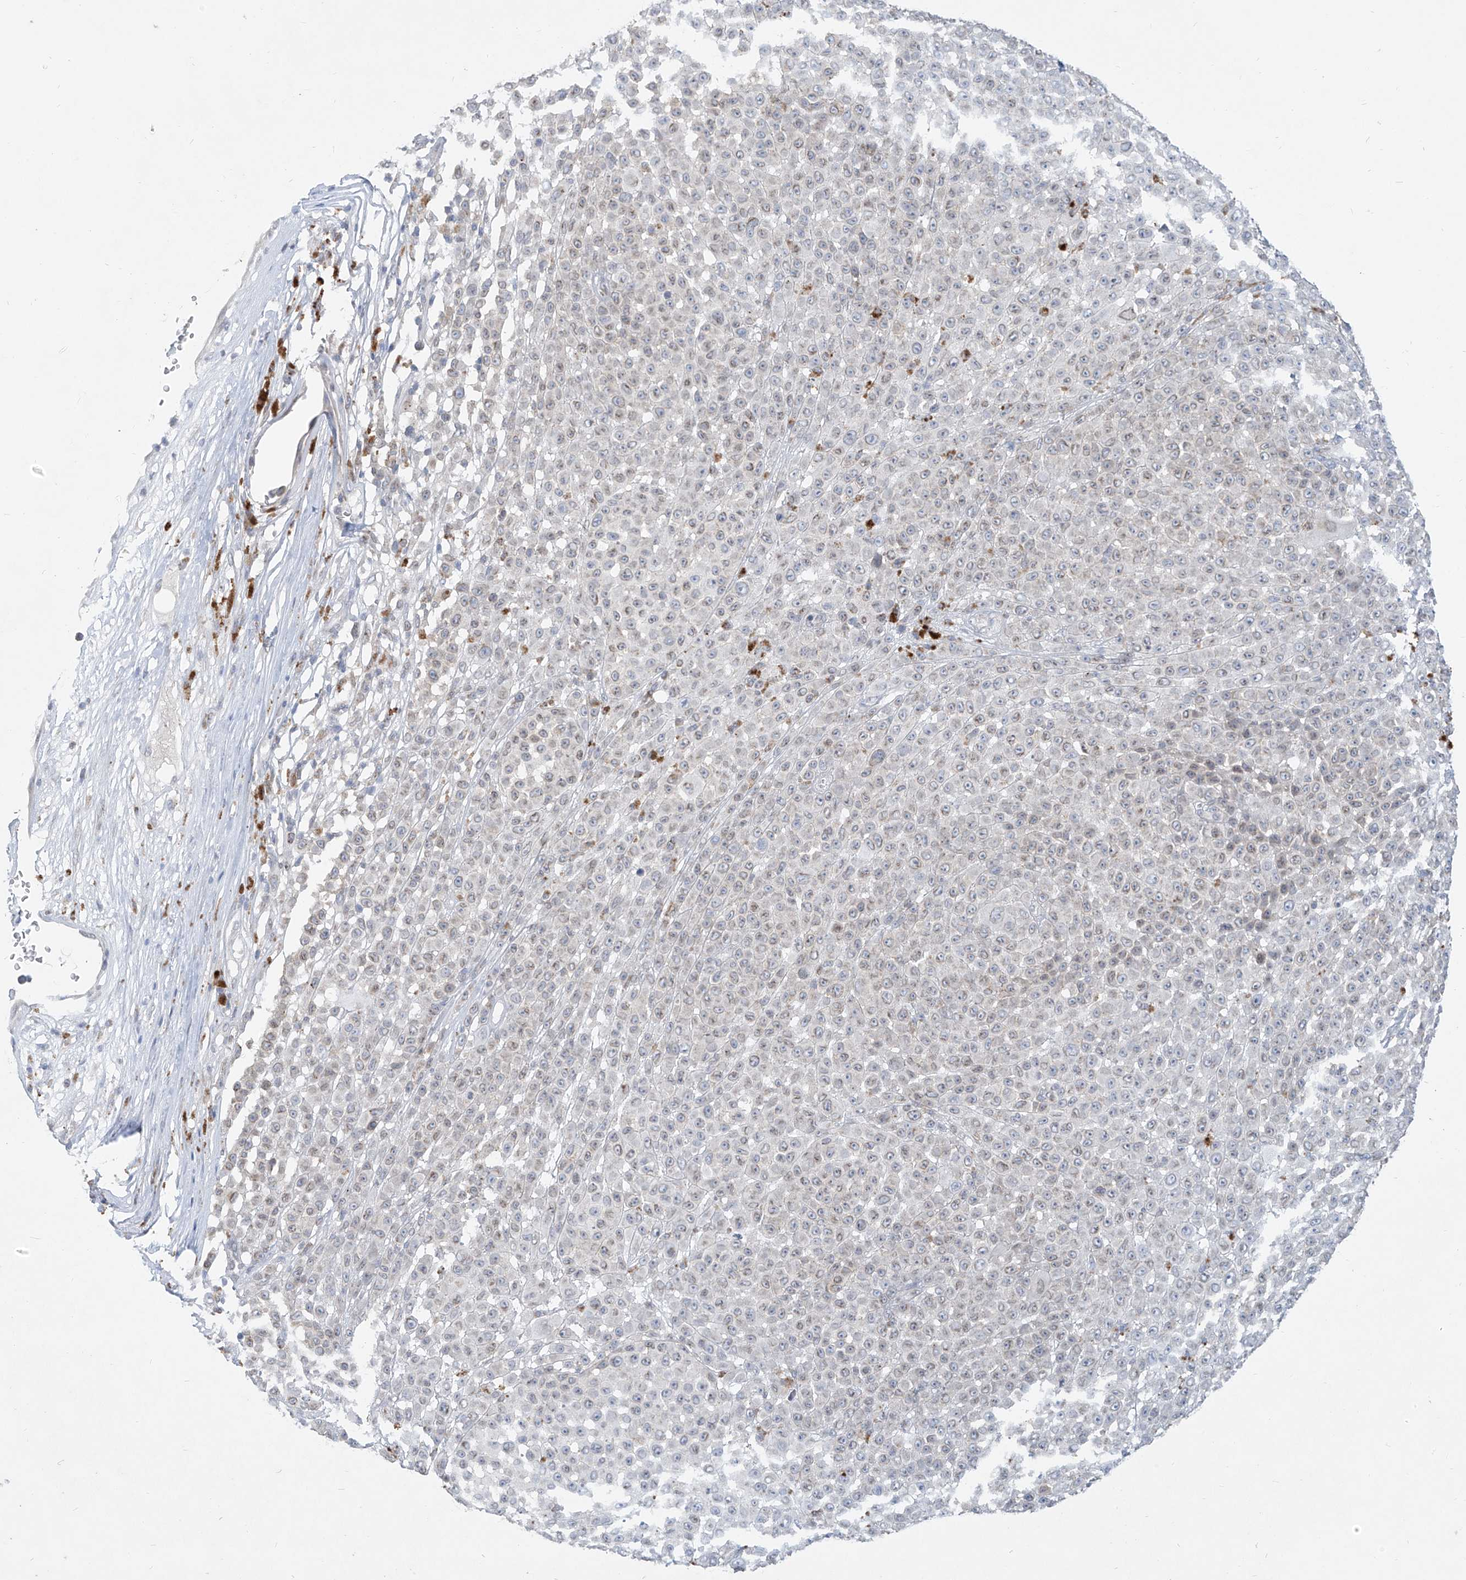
{"staining": {"intensity": "weak", "quantity": "<25%", "location": "cytoplasmic/membranous,nuclear"}, "tissue": "melanoma", "cell_type": "Tumor cells", "image_type": "cancer", "snomed": [{"axis": "morphology", "description": "Malignant melanoma, NOS"}, {"axis": "topography", "description": "Skin"}], "caption": "High magnification brightfield microscopy of malignant melanoma stained with DAB (3,3'-diaminobenzidine) (brown) and counterstained with hematoxylin (blue): tumor cells show no significant positivity.", "gene": "KRTAP25-1", "patient": {"sex": "female", "age": 94}}